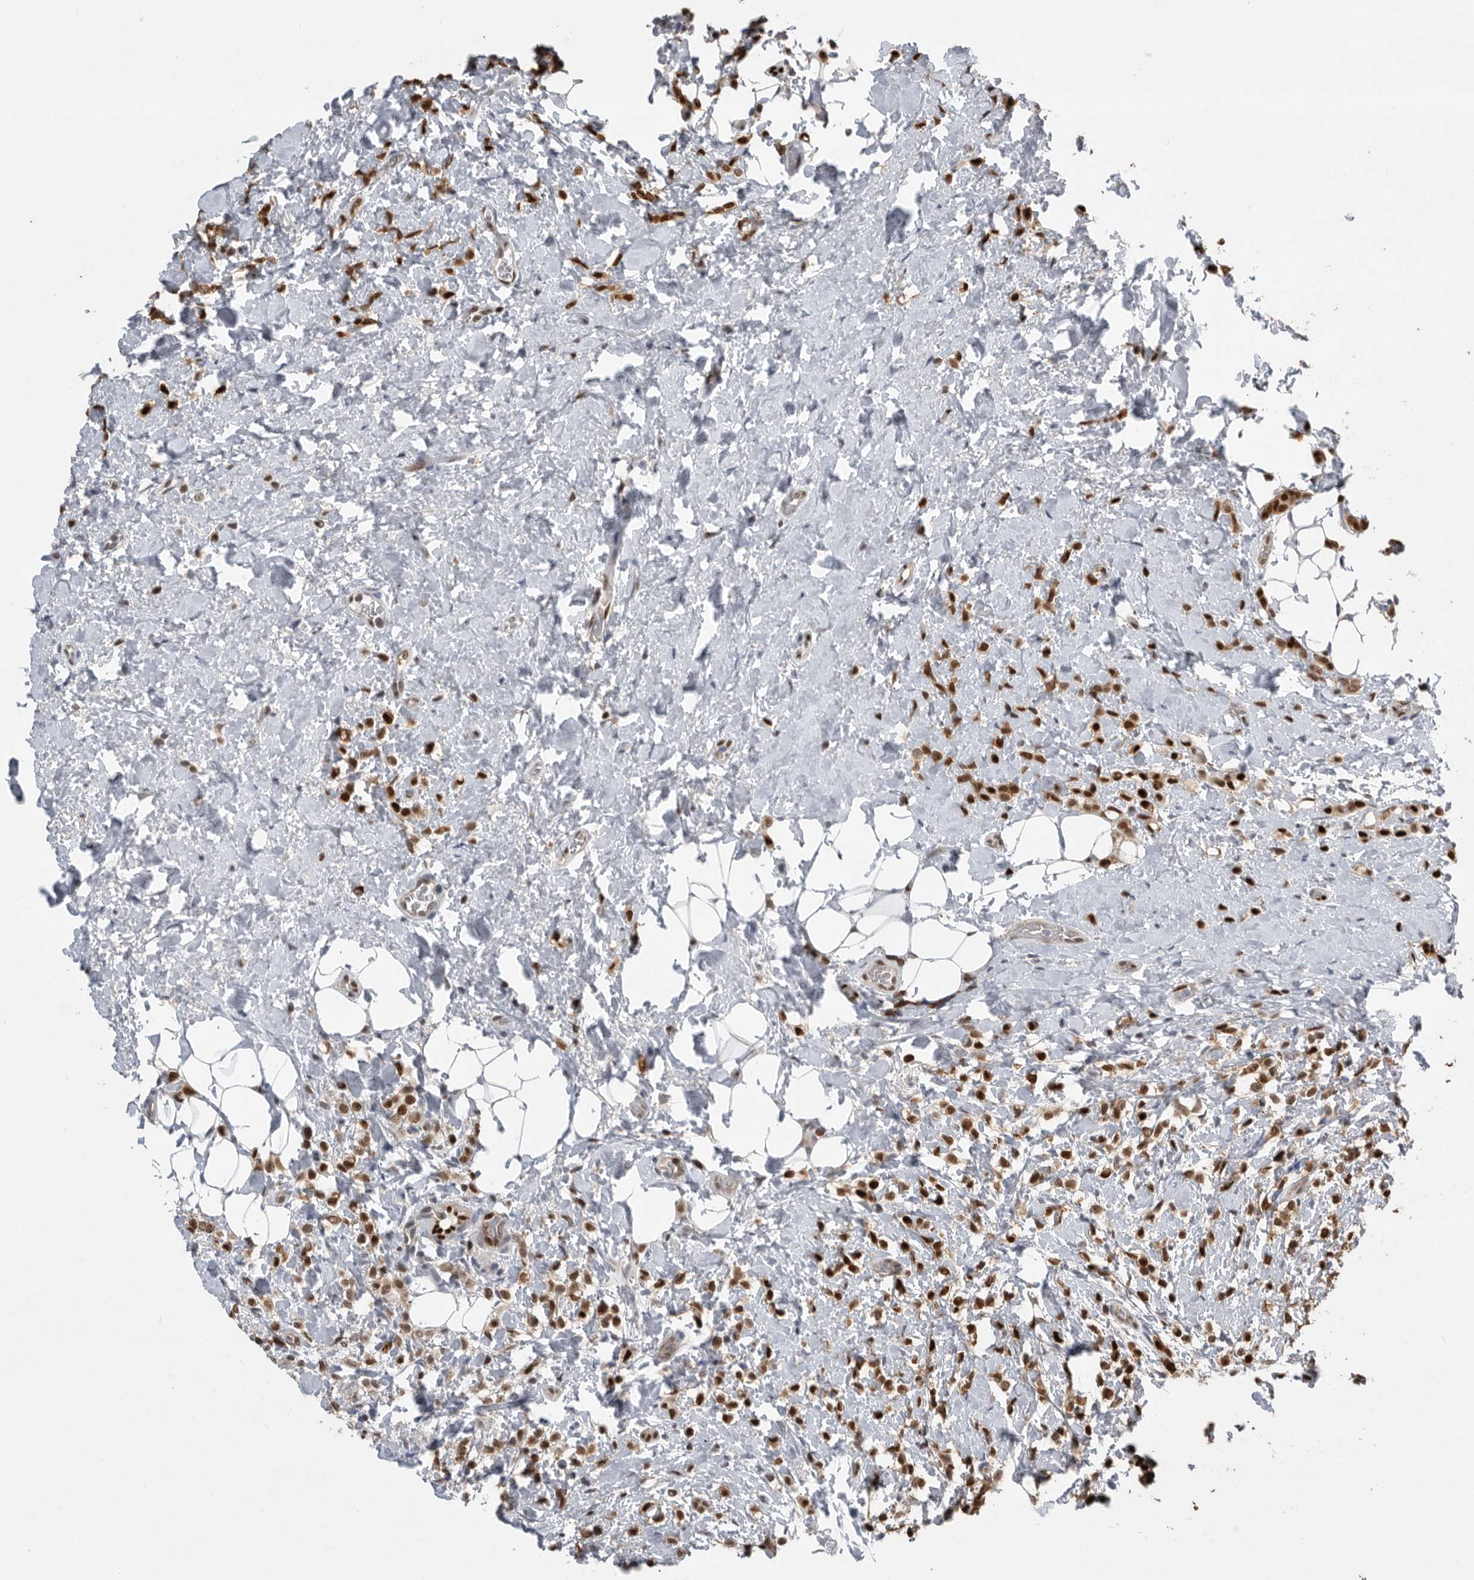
{"staining": {"intensity": "strong", "quantity": ">75%", "location": "nuclear"}, "tissue": "breast cancer", "cell_type": "Tumor cells", "image_type": "cancer", "snomed": [{"axis": "morphology", "description": "Normal tissue, NOS"}, {"axis": "morphology", "description": "Lobular carcinoma"}, {"axis": "topography", "description": "Breast"}], "caption": "Immunohistochemical staining of breast cancer demonstrates strong nuclear protein expression in approximately >75% of tumor cells.", "gene": "PDCD4", "patient": {"sex": "female", "age": 50}}